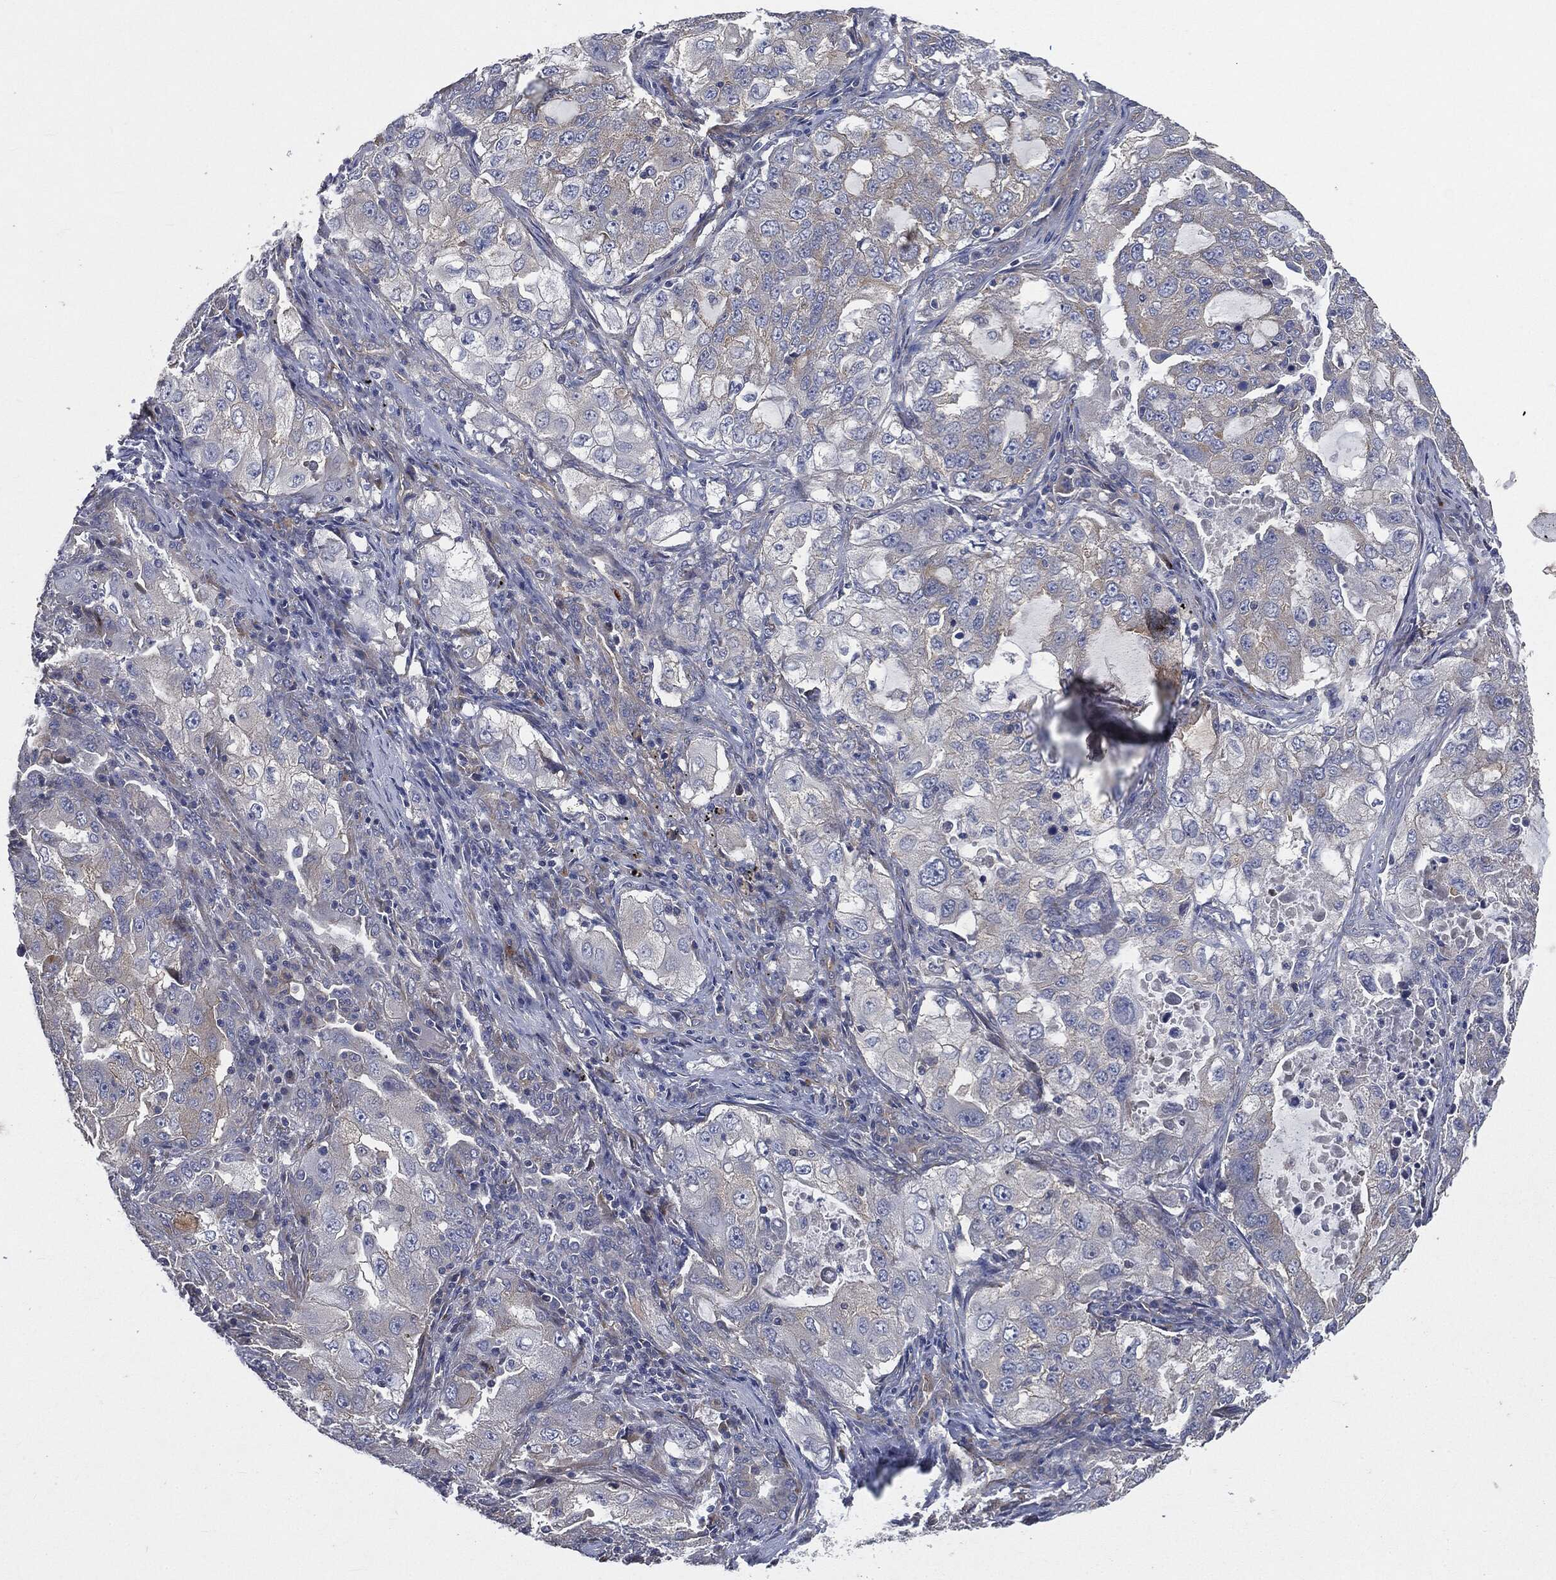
{"staining": {"intensity": "negative", "quantity": "none", "location": "none"}, "tissue": "lung cancer", "cell_type": "Tumor cells", "image_type": "cancer", "snomed": [{"axis": "morphology", "description": "Adenocarcinoma, NOS"}, {"axis": "topography", "description": "Lung"}], "caption": "IHC photomicrograph of neoplastic tissue: human lung cancer stained with DAB demonstrates no significant protein positivity in tumor cells.", "gene": "EPS15L1", "patient": {"sex": "female", "age": 61}}